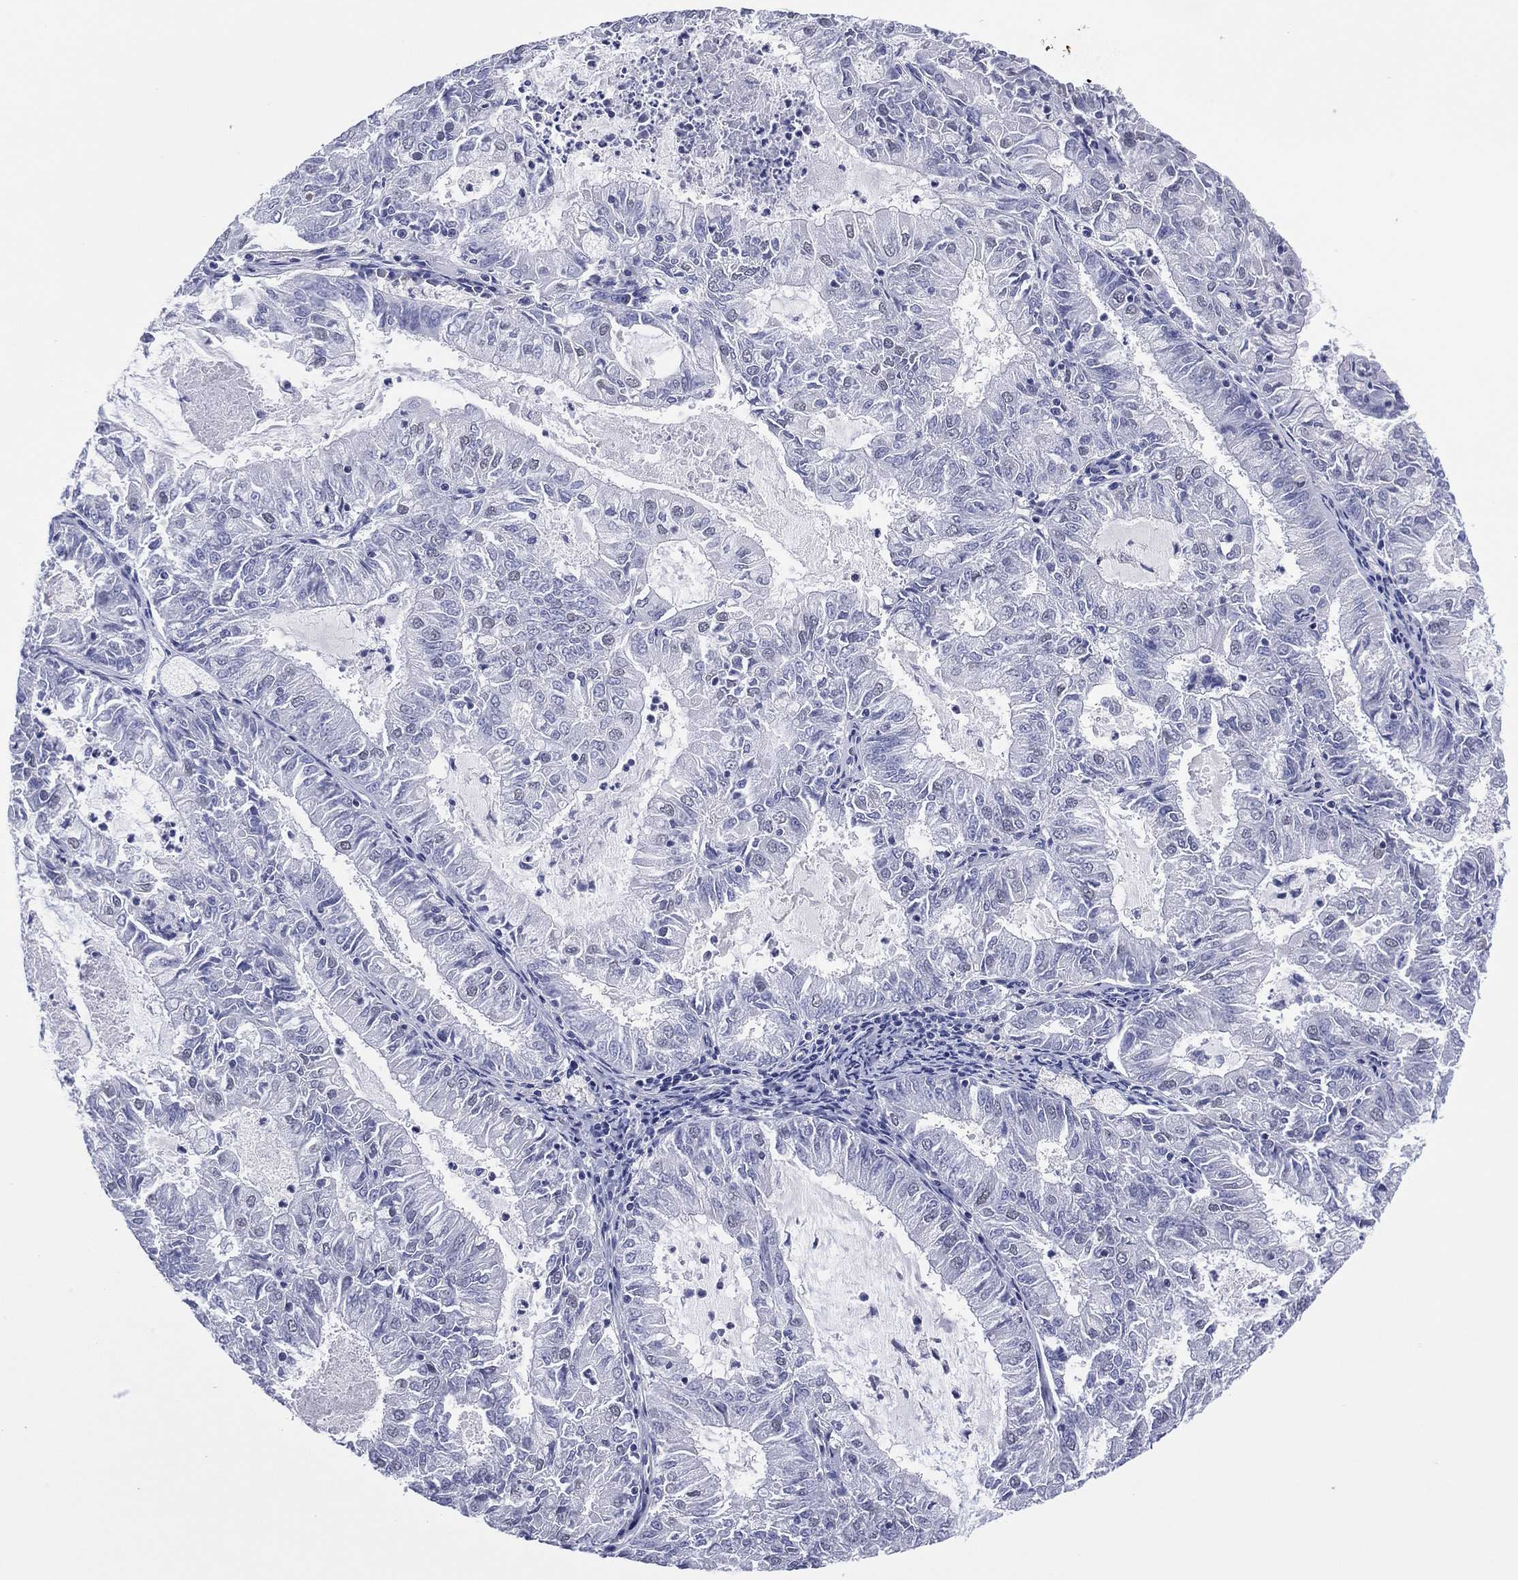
{"staining": {"intensity": "negative", "quantity": "none", "location": "none"}, "tissue": "endometrial cancer", "cell_type": "Tumor cells", "image_type": "cancer", "snomed": [{"axis": "morphology", "description": "Adenocarcinoma, NOS"}, {"axis": "topography", "description": "Endometrium"}], "caption": "There is no significant staining in tumor cells of endometrial cancer (adenocarcinoma).", "gene": "UTF1", "patient": {"sex": "female", "age": 57}}